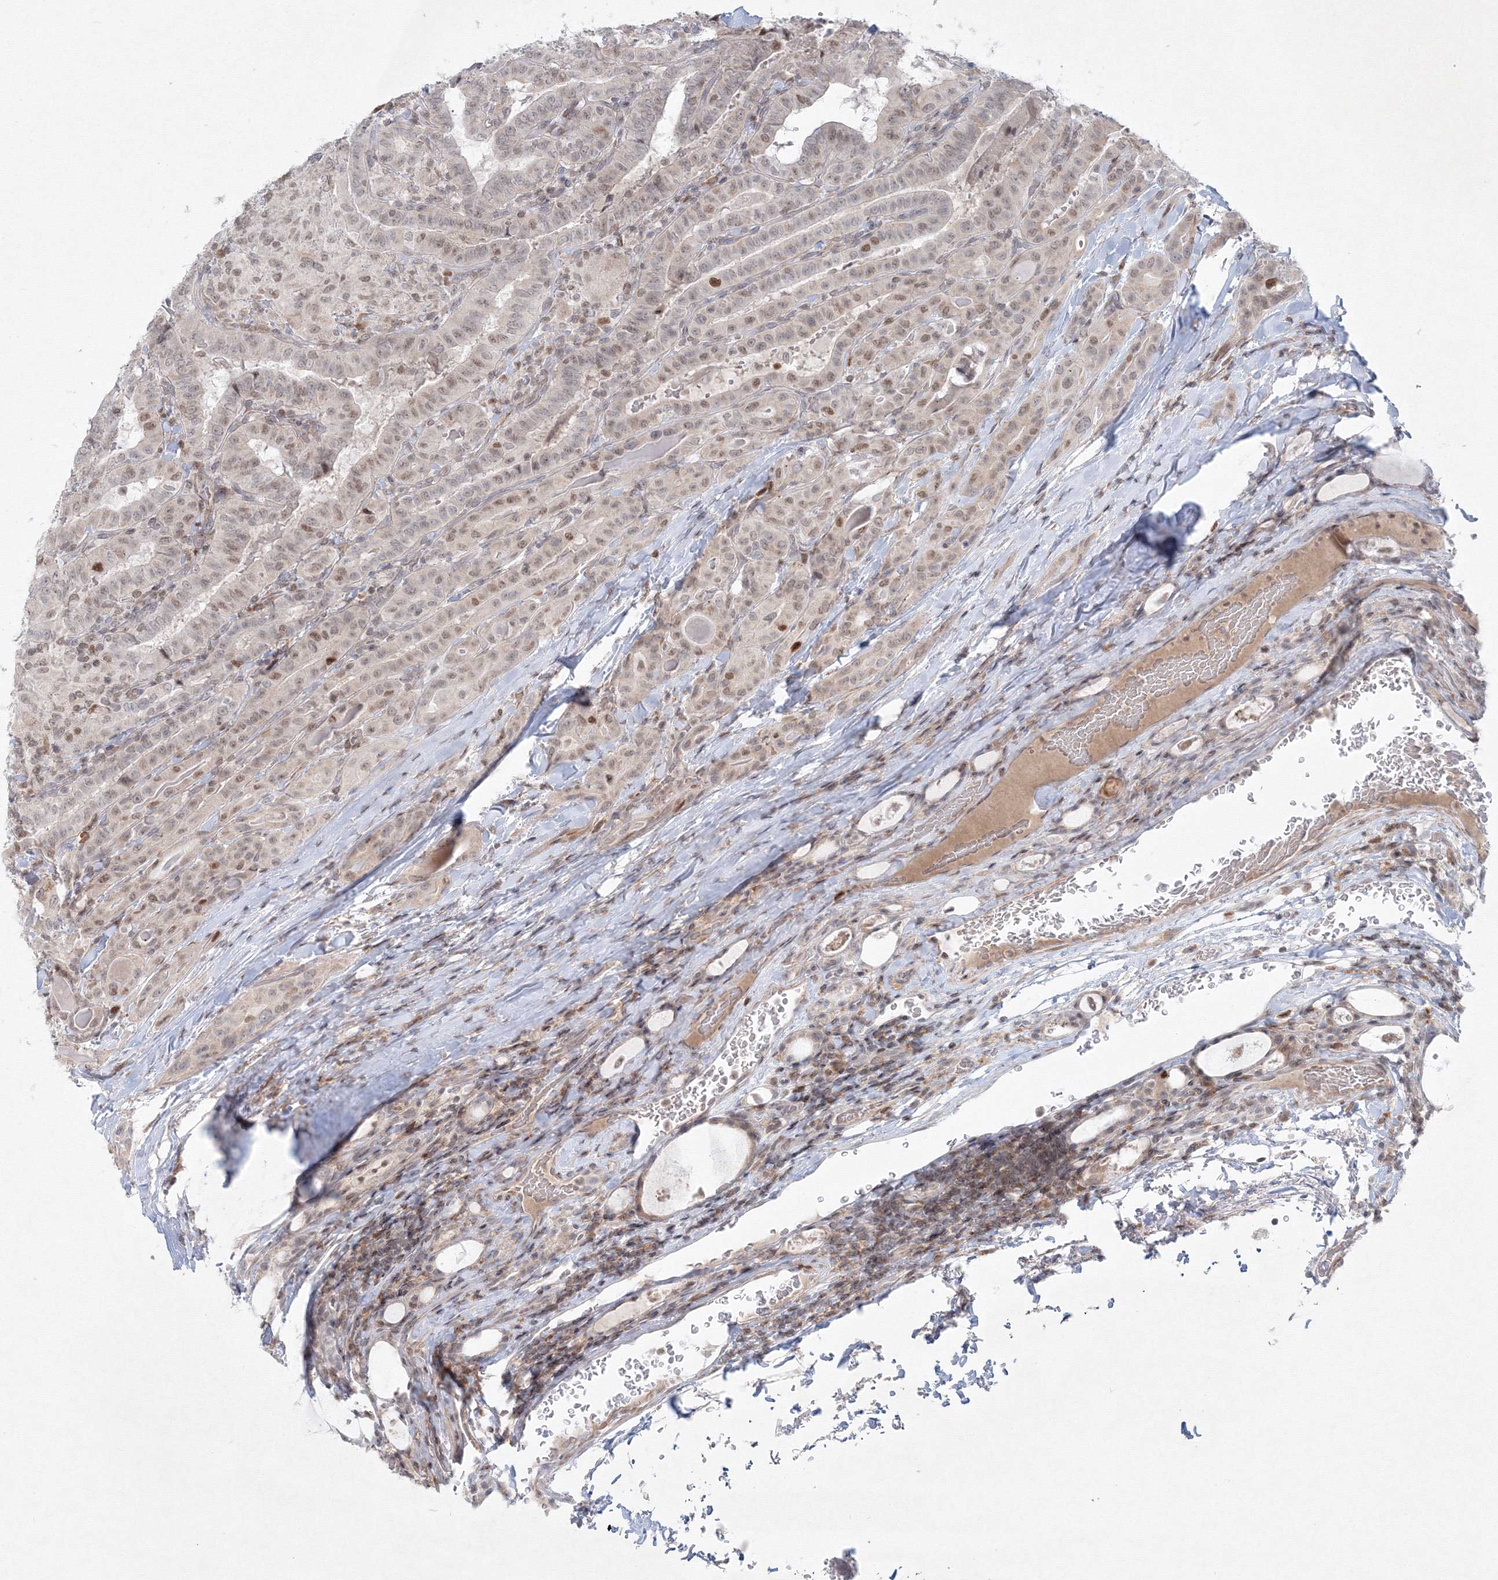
{"staining": {"intensity": "negative", "quantity": "none", "location": "none"}, "tissue": "thyroid cancer", "cell_type": "Tumor cells", "image_type": "cancer", "snomed": [{"axis": "morphology", "description": "Papillary adenocarcinoma, NOS"}, {"axis": "topography", "description": "Thyroid gland"}], "caption": "An immunohistochemistry (IHC) photomicrograph of papillary adenocarcinoma (thyroid) is shown. There is no staining in tumor cells of papillary adenocarcinoma (thyroid). (IHC, brightfield microscopy, high magnification).", "gene": "KIF4A", "patient": {"sex": "female", "age": 72}}